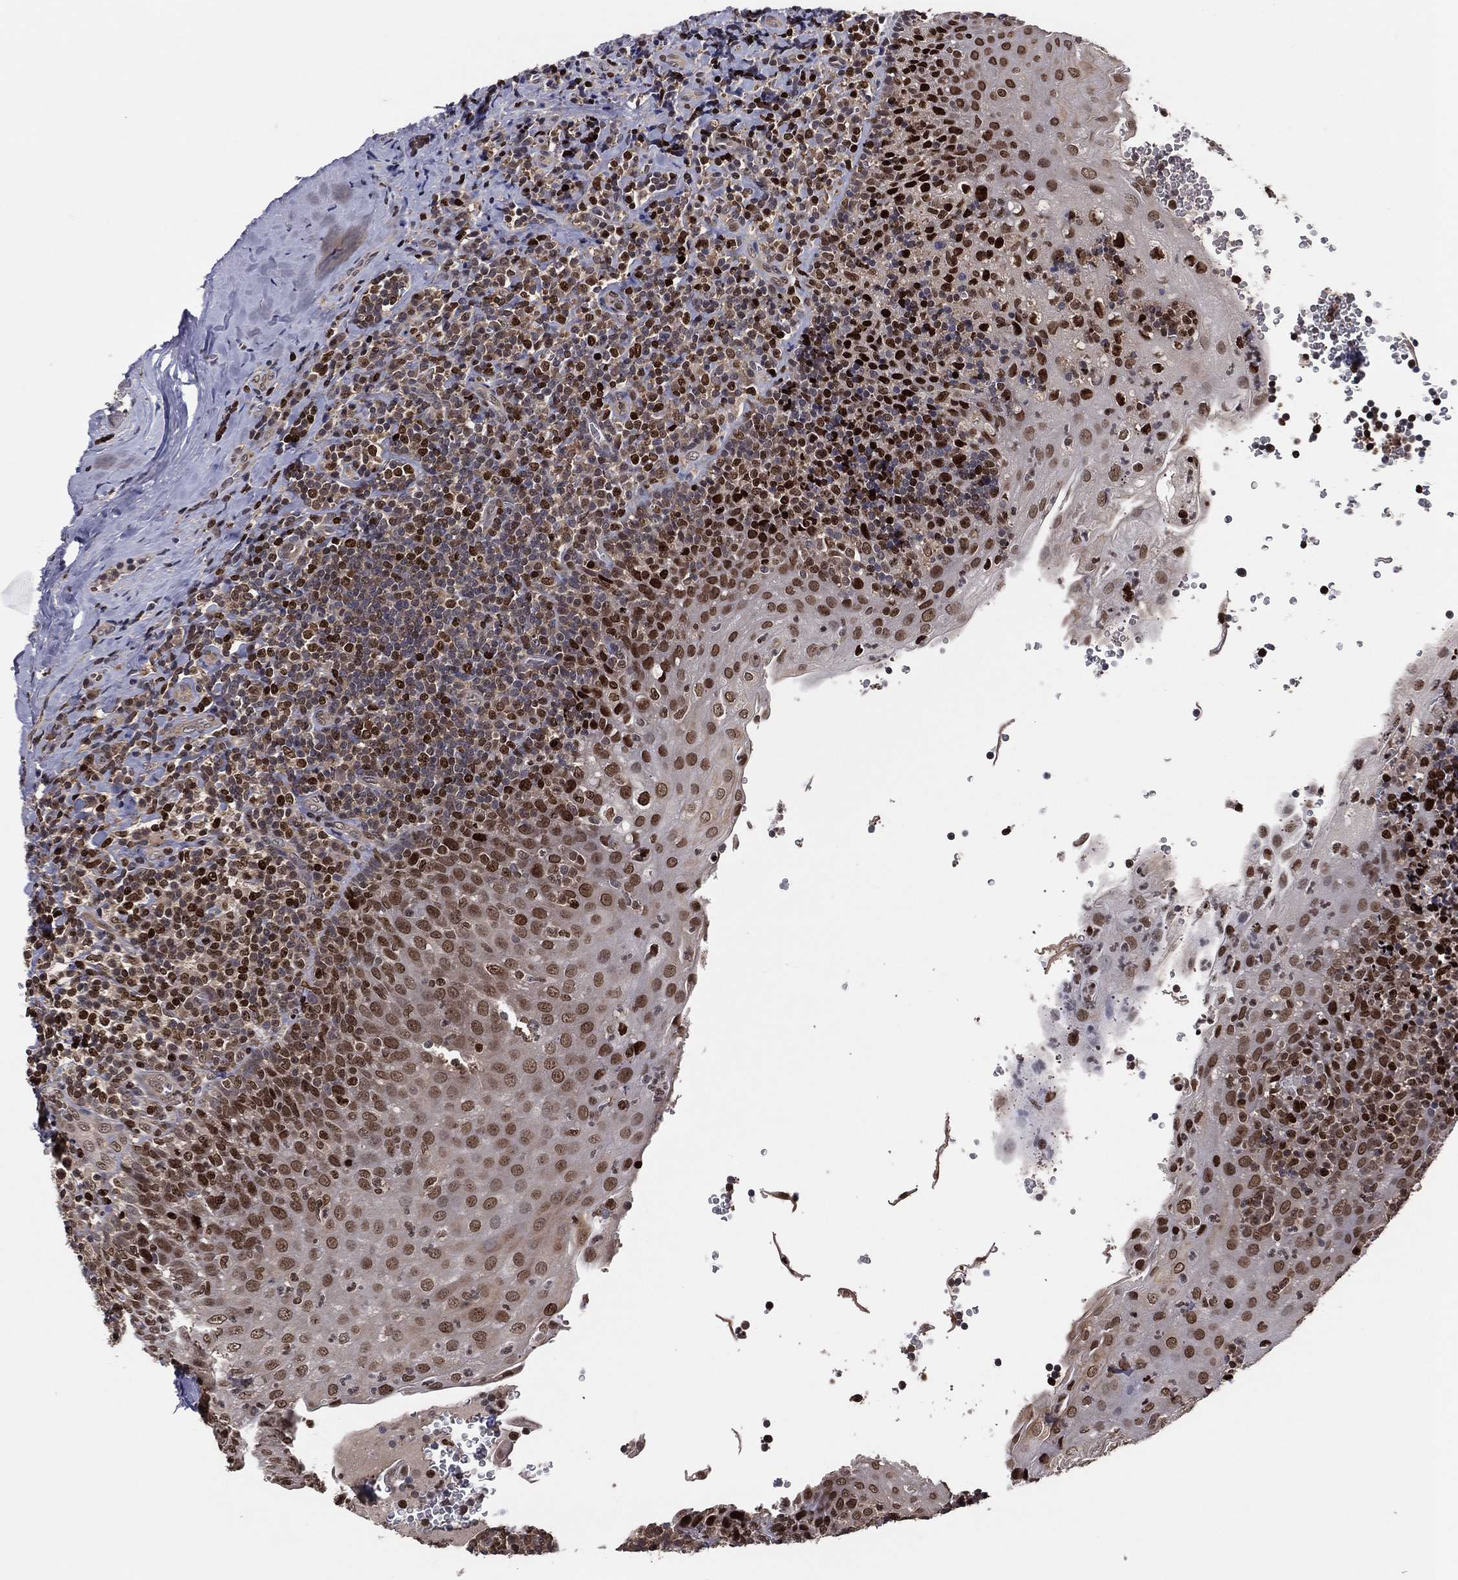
{"staining": {"intensity": "strong", "quantity": ">75%", "location": "nuclear"}, "tissue": "tonsil", "cell_type": "Germinal center cells", "image_type": "normal", "snomed": [{"axis": "morphology", "description": "Normal tissue, NOS"}, {"axis": "morphology", "description": "Inflammation, NOS"}, {"axis": "topography", "description": "Tonsil"}], "caption": "Strong nuclear expression is appreciated in approximately >75% of germinal center cells in benign tonsil. (DAB = brown stain, brightfield microscopy at high magnification).", "gene": "PSMA1", "patient": {"sex": "female", "age": 31}}